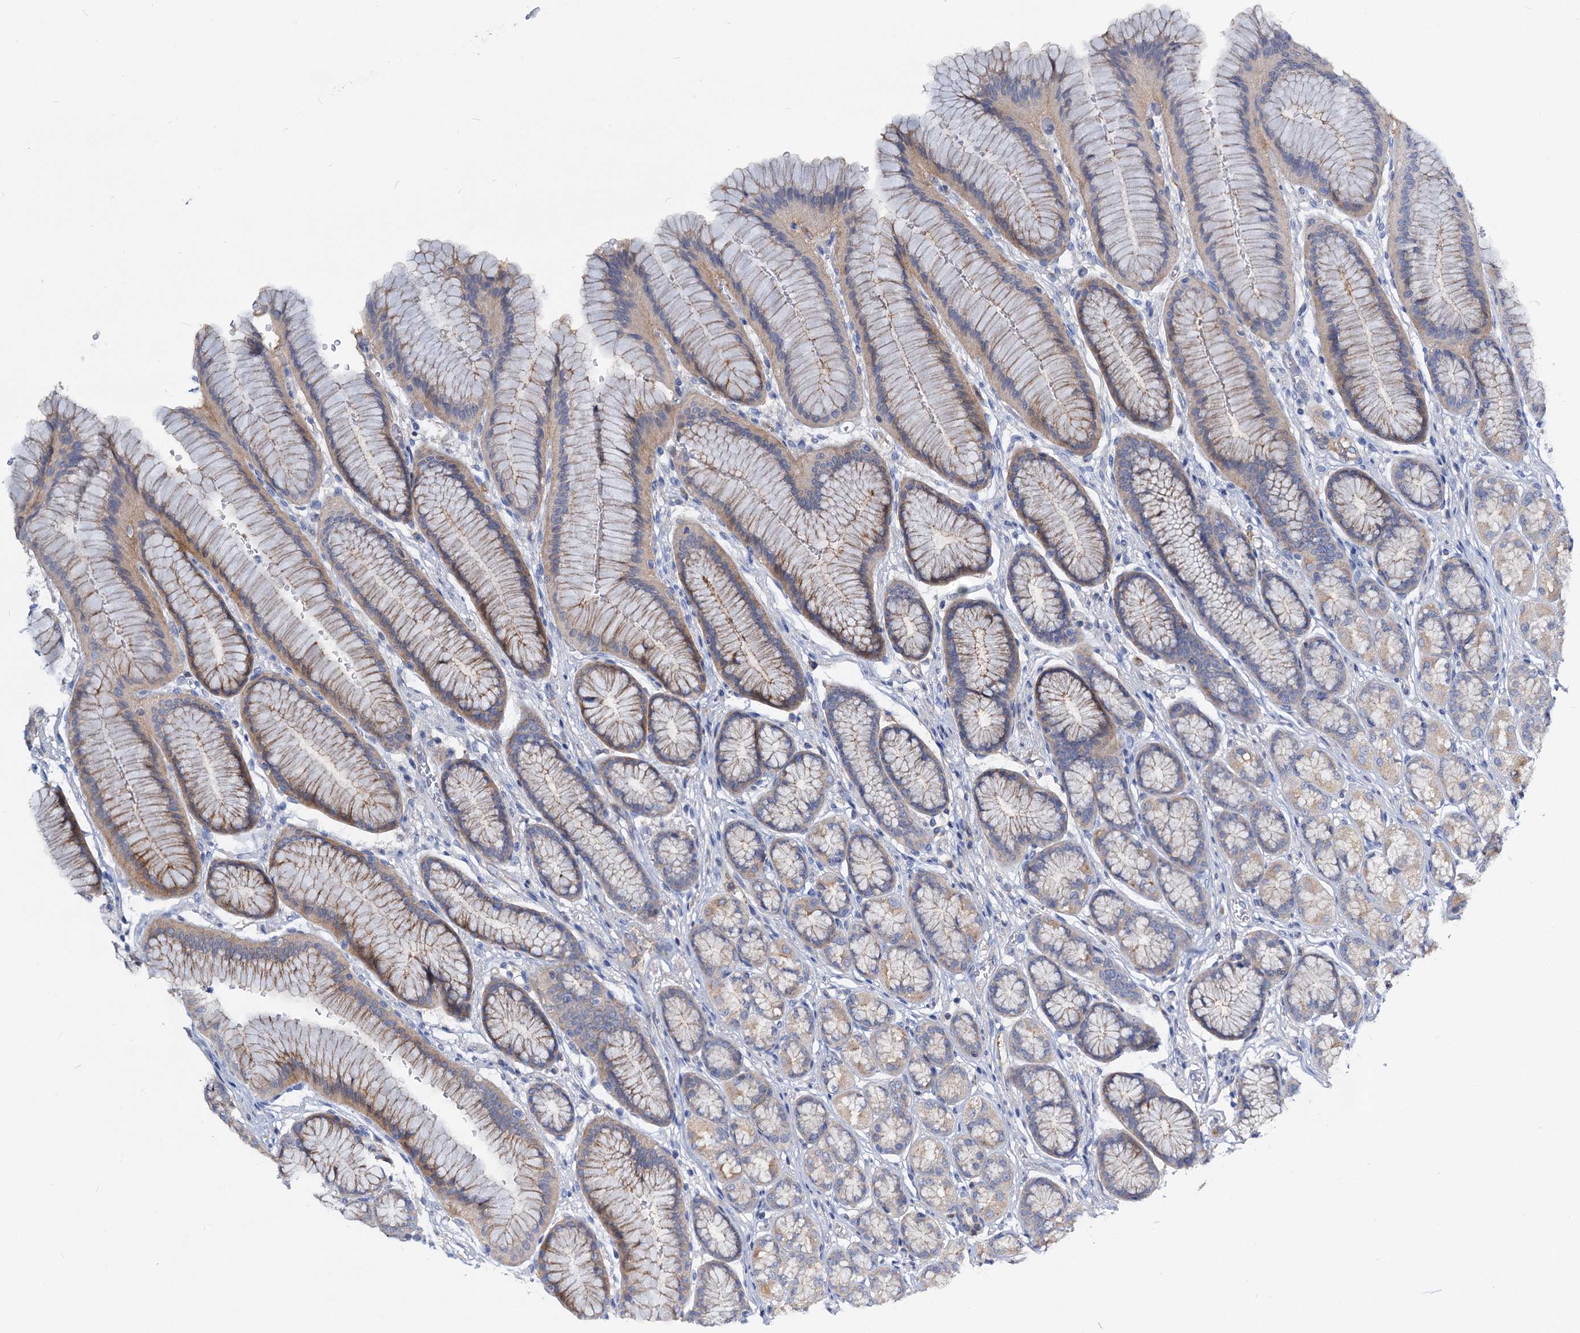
{"staining": {"intensity": "moderate", "quantity": "25%-75%", "location": "cytoplasmic/membranous"}, "tissue": "stomach", "cell_type": "Glandular cells", "image_type": "normal", "snomed": [{"axis": "morphology", "description": "Normal tissue, NOS"}, {"axis": "morphology", "description": "Adenocarcinoma, NOS"}, {"axis": "morphology", "description": "Adenocarcinoma, High grade"}, {"axis": "topography", "description": "Stomach, upper"}, {"axis": "topography", "description": "Stomach"}], "caption": "This photomicrograph shows immunohistochemistry staining of benign stomach, with medium moderate cytoplasmic/membranous expression in approximately 25%-75% of glandular cells.", "gene": "ACY3", "patient": {"sex": "female", "age": 65}}